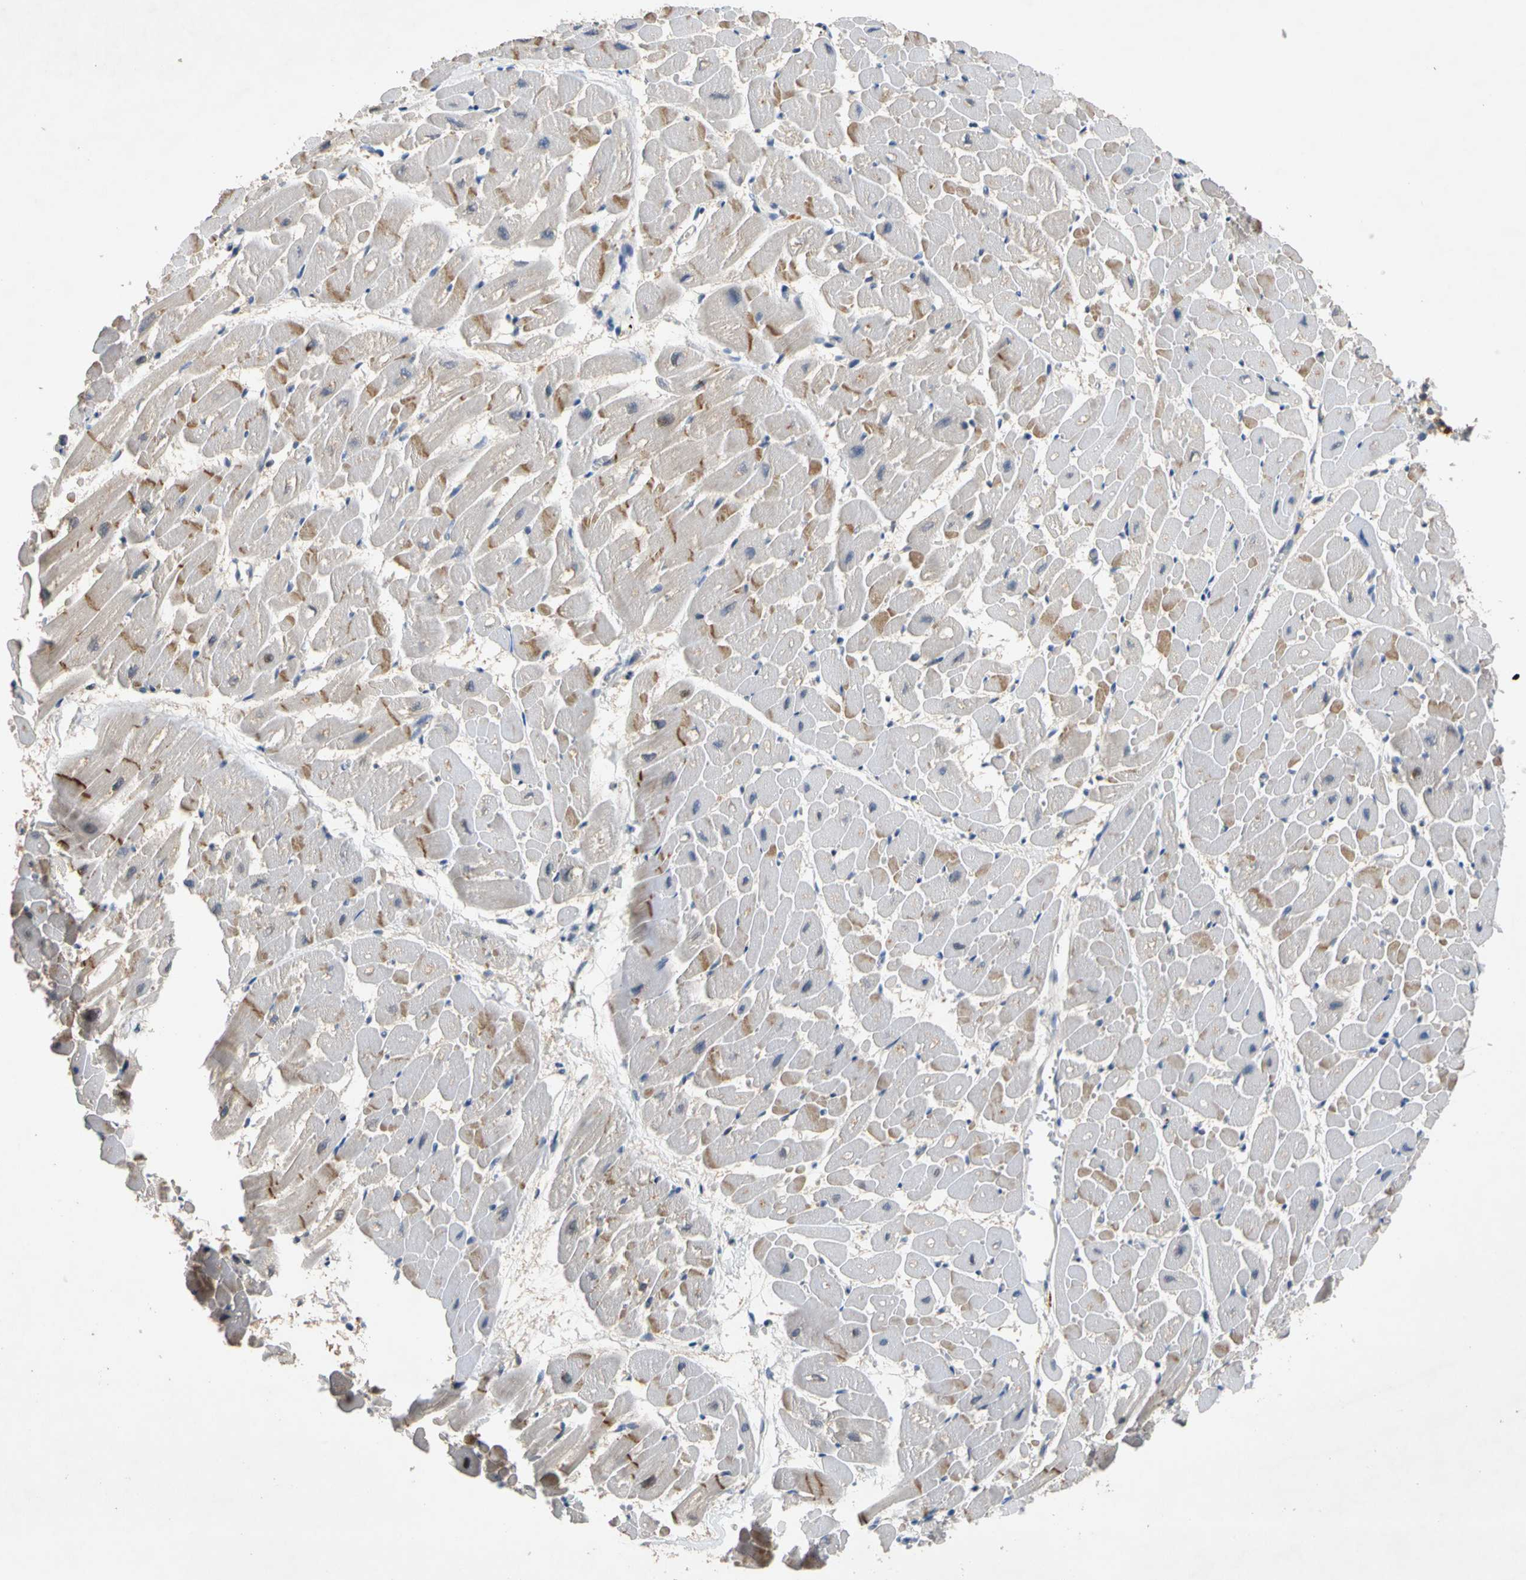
{"staining": {"intensity": "moderate", "quantity": ">75%", "location": "cytoplasmic/membranous"}, "tissue": "heart muscle", "cell_type": "Cardiomyocytes", "image_type": "normal", "snomed": [{"axis": "morphology", "description": "Normal tissue, NOS"}, {"axis": "topography", "description": "Heart"}], "caption": "DAB (3,3'-diaminobenzidine) immunohistochemical staining of benign human heart muscle shows moderate cytoplasmic/membranous protein staining in about >75% of cardiomyocytes. (Brightfield microscopy of DAB IHC at high magnification).", "gene": "CNST", "patient": {"sex": "male", "age": 45}}